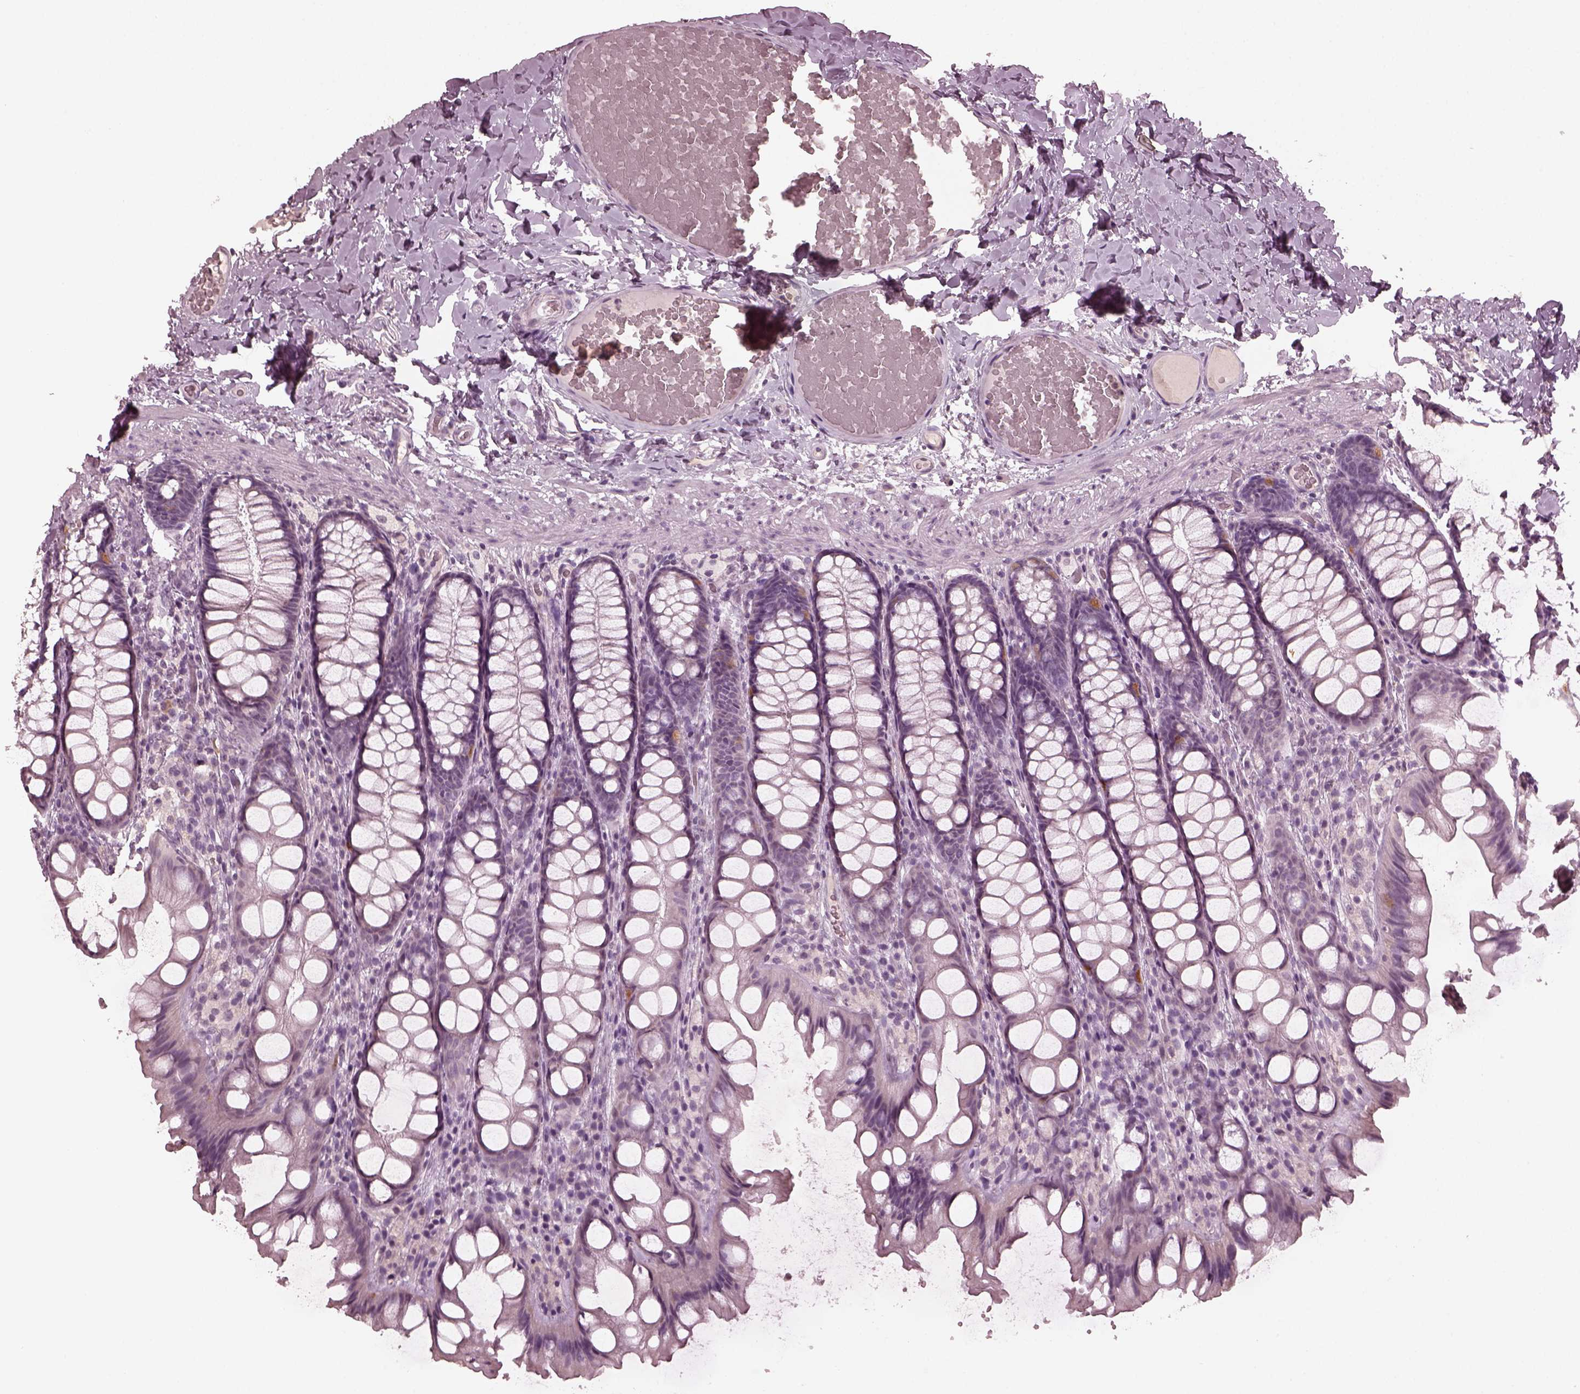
{"staining": {"intensity": "negative", "quantity": "none", "location": "none"}, "tissue": "colon", "cell_type": "Endothelial cells", "image_type": "normal", "snomed": [{"axis": "morphology", "description": "Normal tissue, NOS"}, {"axis": "topography", "description": "Colon"}], "caption": "An immunohistochemistry (IHC) photomicrograph of normal colon is shown. There is no staining in endothelial cells of colon. The staining is performed using DAB brown chromogen with nuclei counter-stained in using hematoxylin.", "gene": "KRT79", "patient": {"sex": "male", "age": 47}}